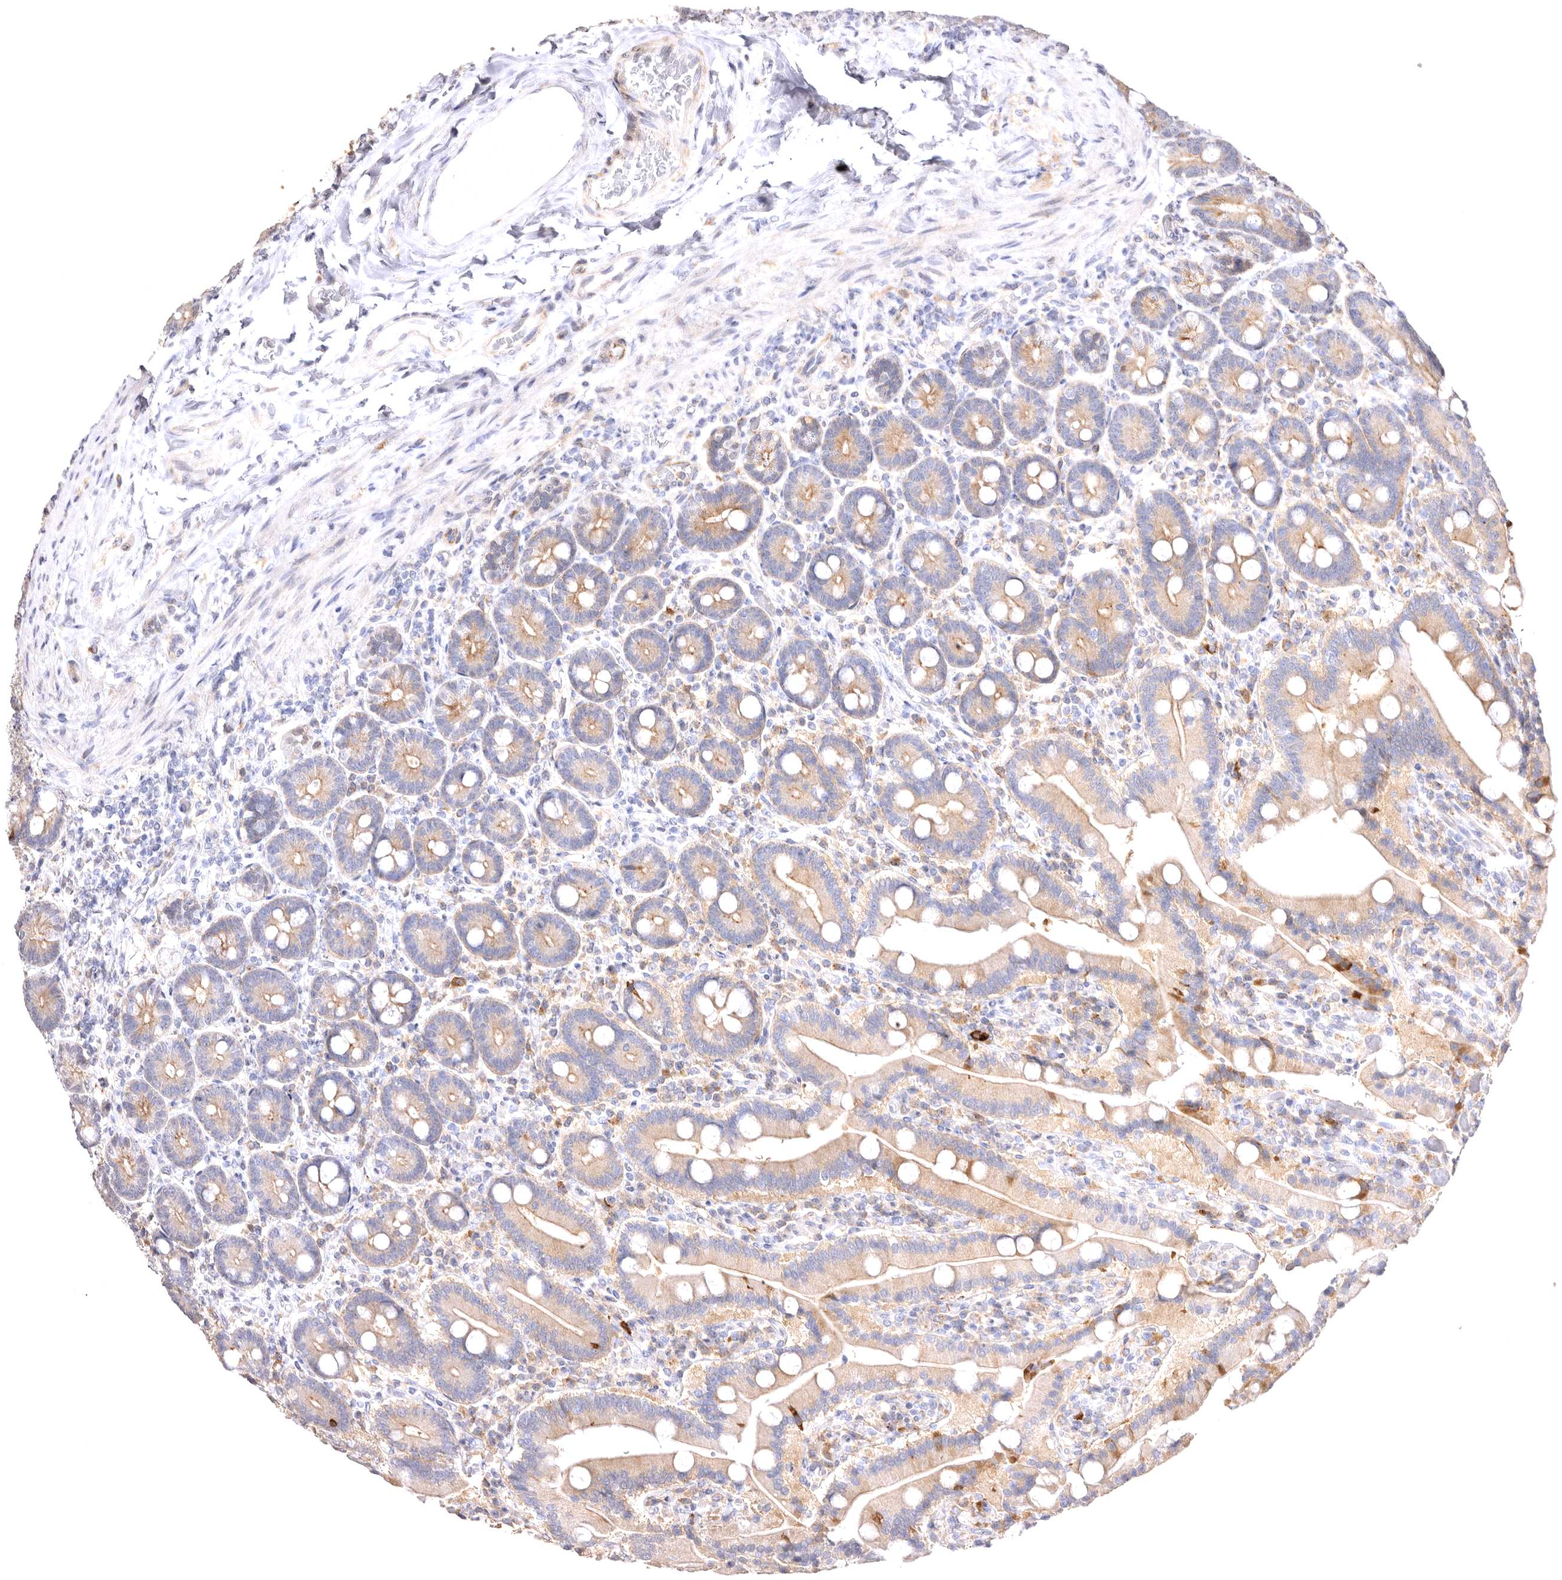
{"staining": {"intensity": "moderate", "quantity": "25%-75%", "location": "cytoplasmic/membranous"}, "tissue": "duodenum", "cell_type": "Glandular cells", "image_type": "normal", "snomed": [{"axis": "morphology", "description": "Normal tissue, NOS"}, {"axis": "topography", "description": "Duodenum"}], "caption": "IHC histopathology image of unremarkable duodenum: duodenum stained using immunohistochemistry displays medium levels of moderate protein expression localized specifically in the cytoplasmic/membranous of glandular cells, appearing as a cytoplasmic/membranous brown color.", "gene": "VPS45", "patient": {"sex": "female", "age": 62}}